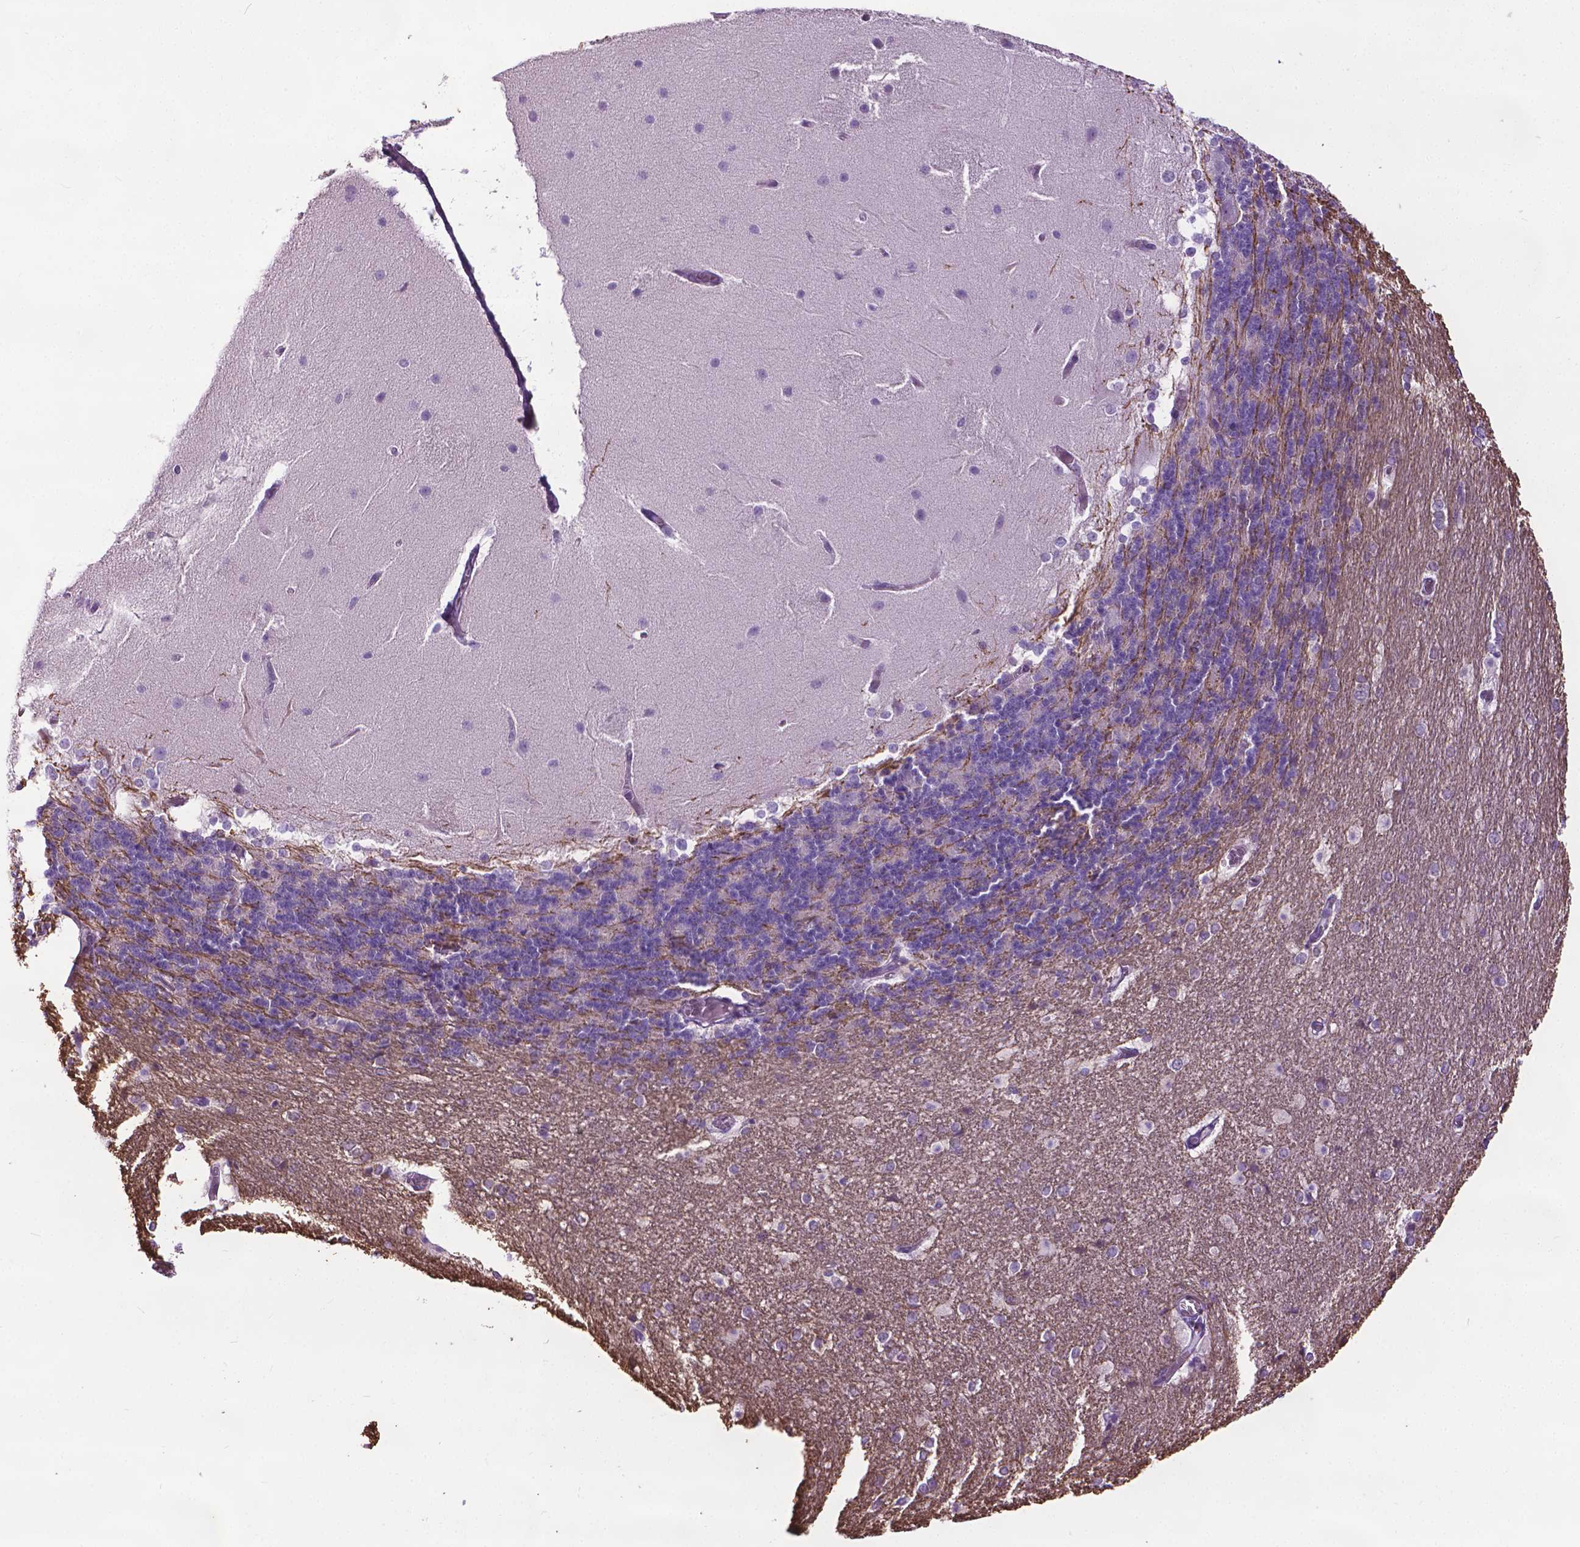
{"staining": {"intensity": "negative", "quantity": "none", "location": "none"}, "tissue": "cerebellum", "cell_type": "Cells in granular layer", "image_type": "normal", "snomed": [{"axis": "morphology", "description": "Normal tissue, NOS"}, {"axis": "topography", "description": "Cerebellum"}], "caption": "Cells in granular layer show no significant staining in unremarkable cerebellum. (DAB (3,3'-diaminobenzidine) immunohistochemistry, high magnification).", "gene": "DNAI7", "patient": {"sex": "female", "age": 19}}